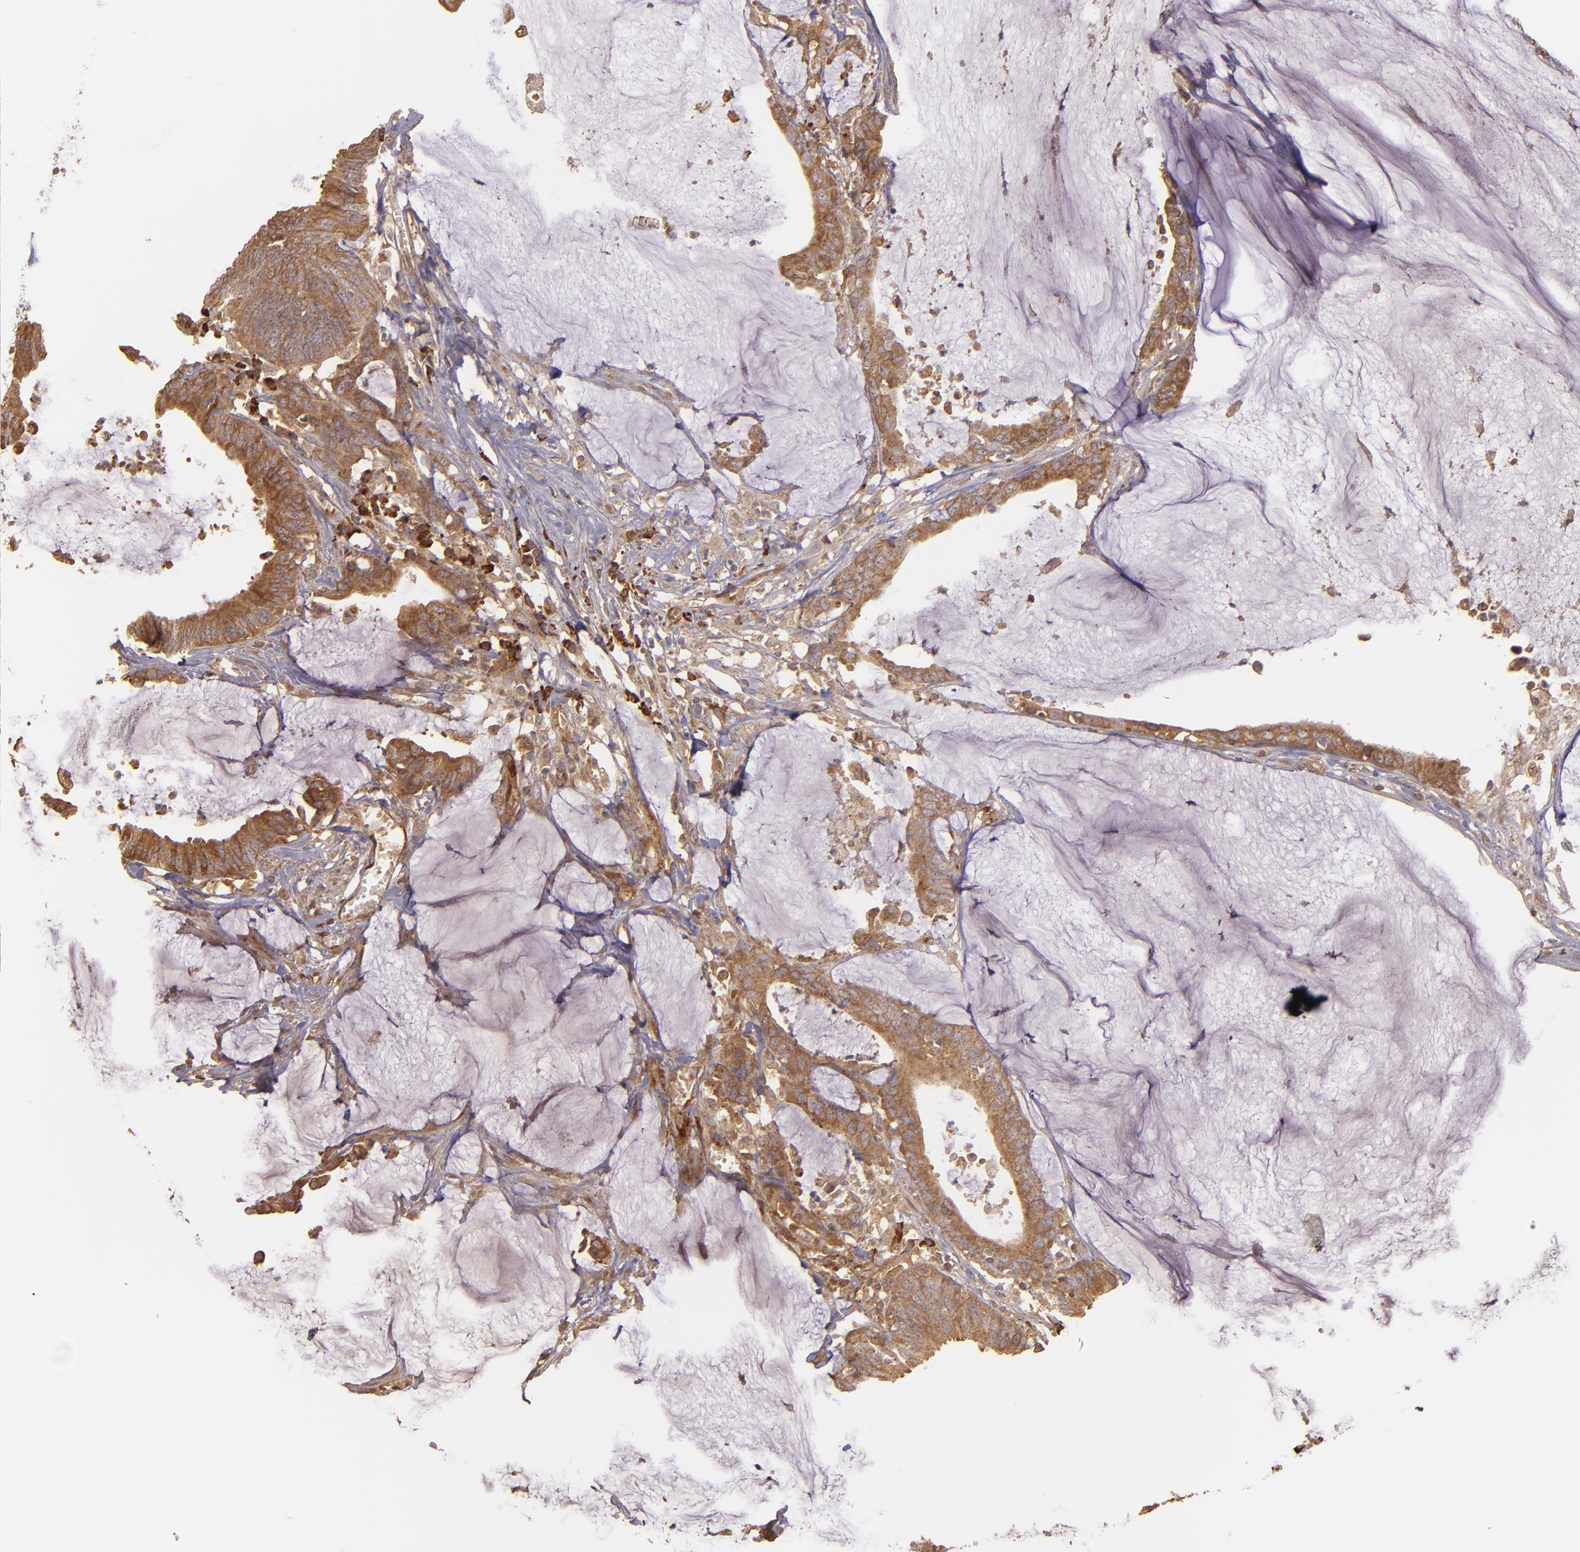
{"staining": {"intensity": "strong", "quantity": ">75%", "location": "cytoplasmic/membranous"}, "tissue": "colorectal cancer", "cell_type": "Tumor cells", "image_type": "cancer", "snomed": [{"axis": "morphology", "description": "Adenocarcinoma, NOS"}, {"axis": "topography", "description": "Rectum"}], "caption": "Immunohistochemistry of colorectal adenocarcinoma displays high levels of strong cytoplasmic/membranous staining in approximately >75% of tumor cells.", "gene": "ECE1", "patient": {"sex": "female", "age": 66}}